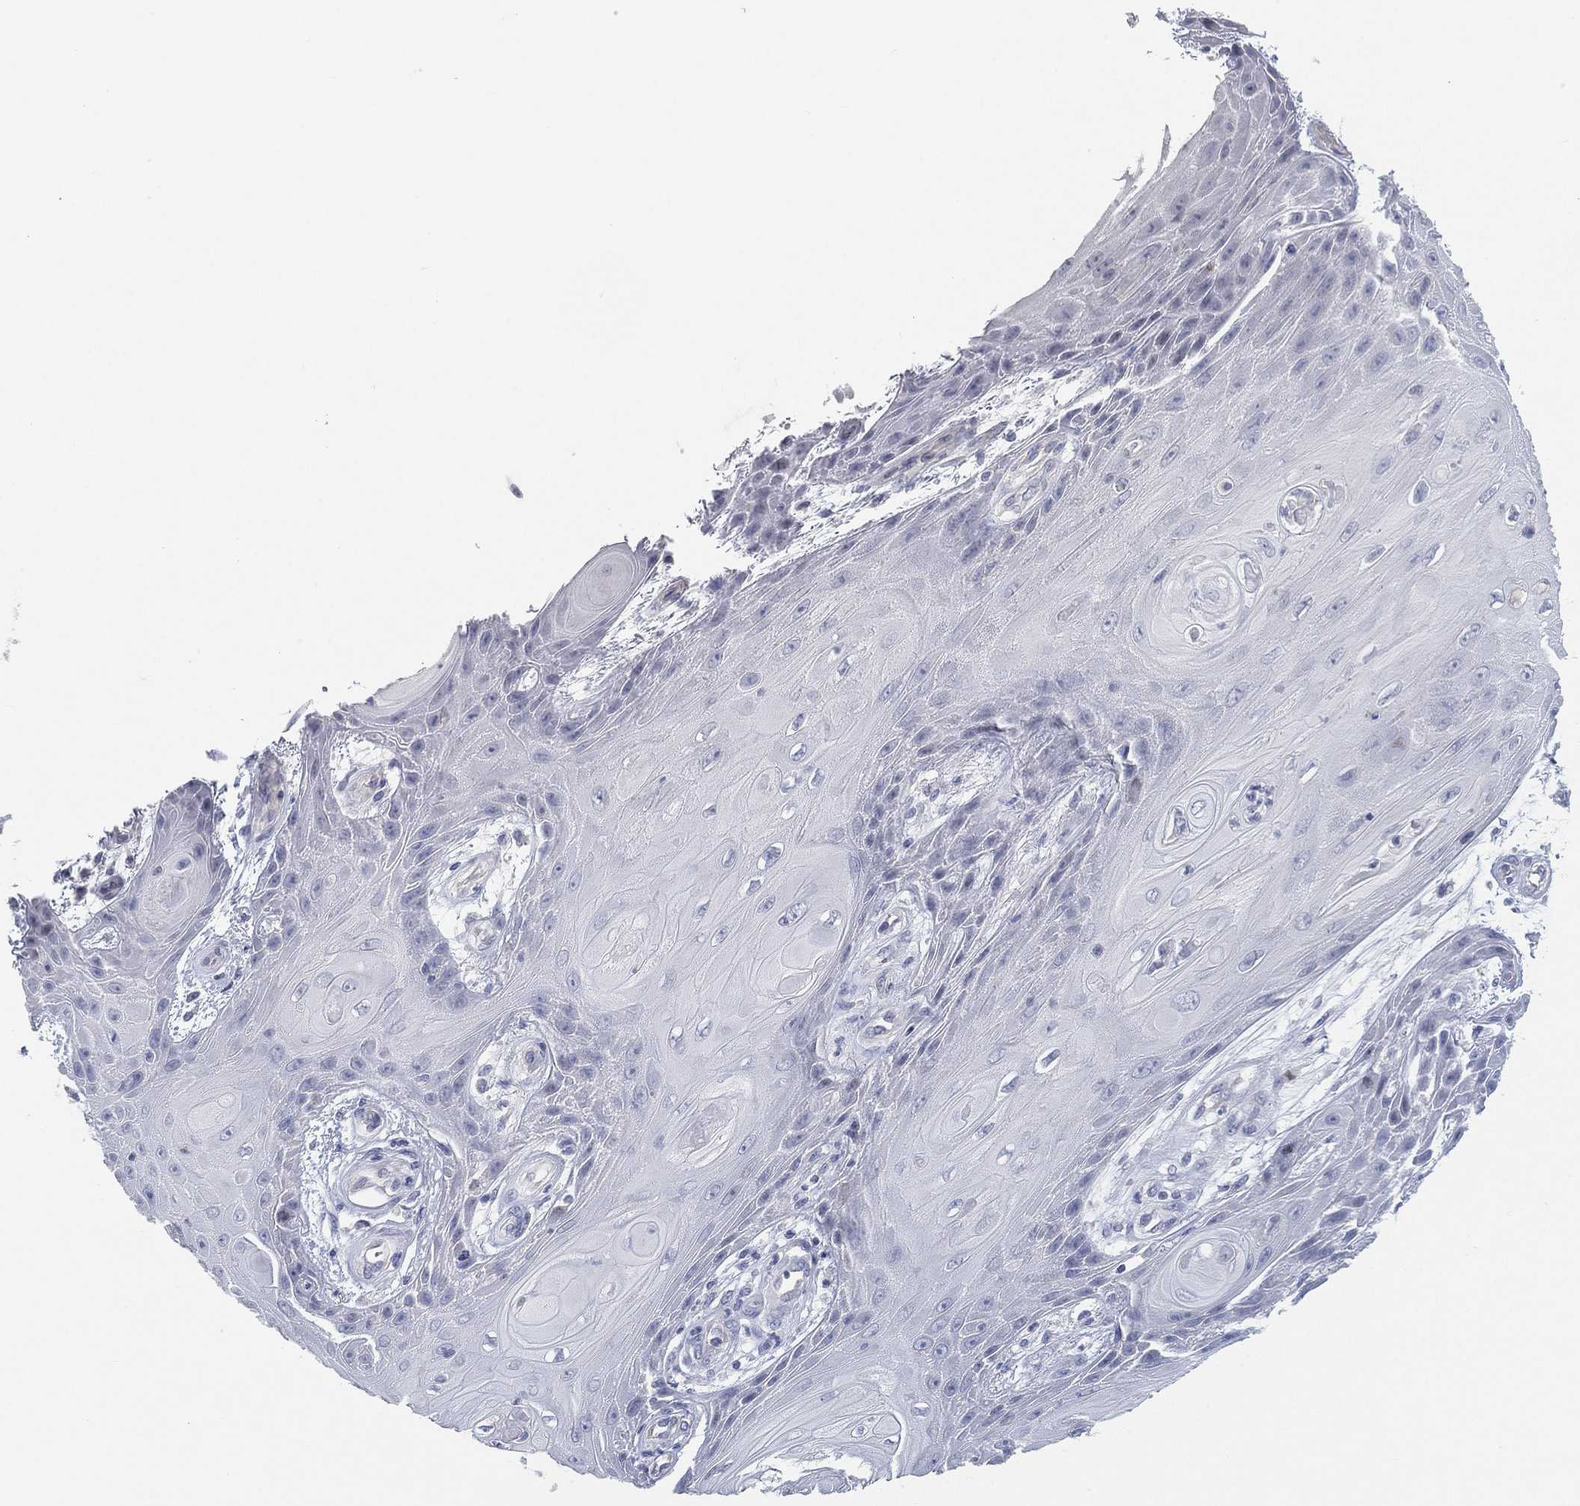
{"staining": {"intensity": "negative", "quantity": "none", "location": "none"}, "tissue": "skin cancer", "cell_type": "Tumor cells", "image_type": "cancer", "snomed": [{"axis": "morphology", "description": "Squamous cell carcinoma, NOS"}, {"axis": "topography", "description": "Skin"}], "caption": "Human squamous cell carcinoma (skin) stained for a protein using IHC exhibits no expression in tumor cells.", "gene": "FAM187B", "patient": {"sex": "male", "age": 62}}